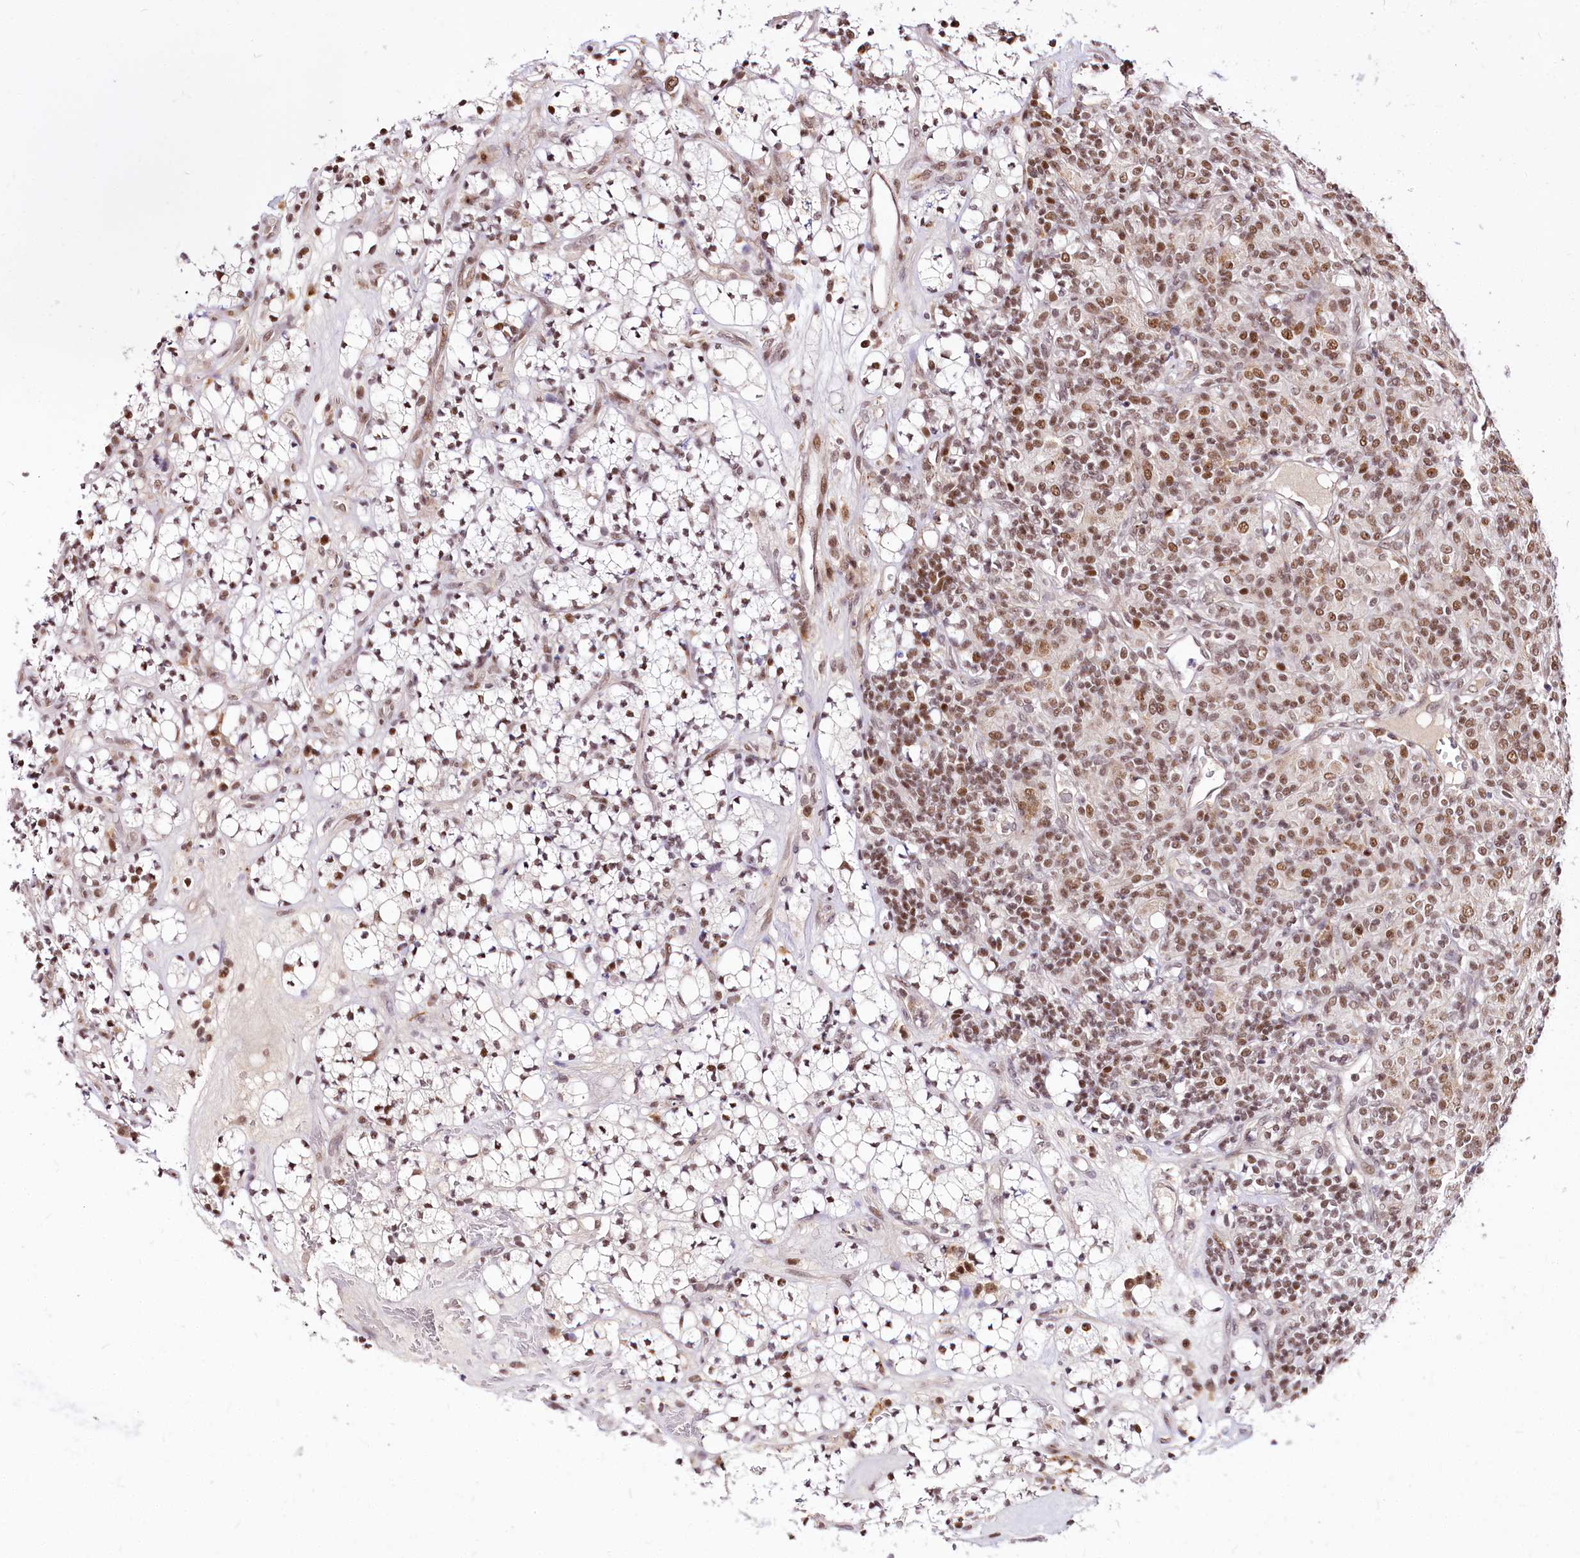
{"staining": {"intensity": "moderate", "quantity": ">75%", "location": "nuclear"}, "tissue": "renal cancer", "cell_type": "Tumor cells", "image_type": "cancer", "snomed": [{"axis": "morphology", "description": "Adenocarcinoma, NOS"}, {"axis": "topography", "description": "Kidney"}], "caption": "Adenocarcinoma (renal) was stained to show a protein in brown. There is medium levels of moderate nuclear expression in about >75% of tumor cells.", "gene": "POLA2", "patient": {"sex": "male", "age": 77}}